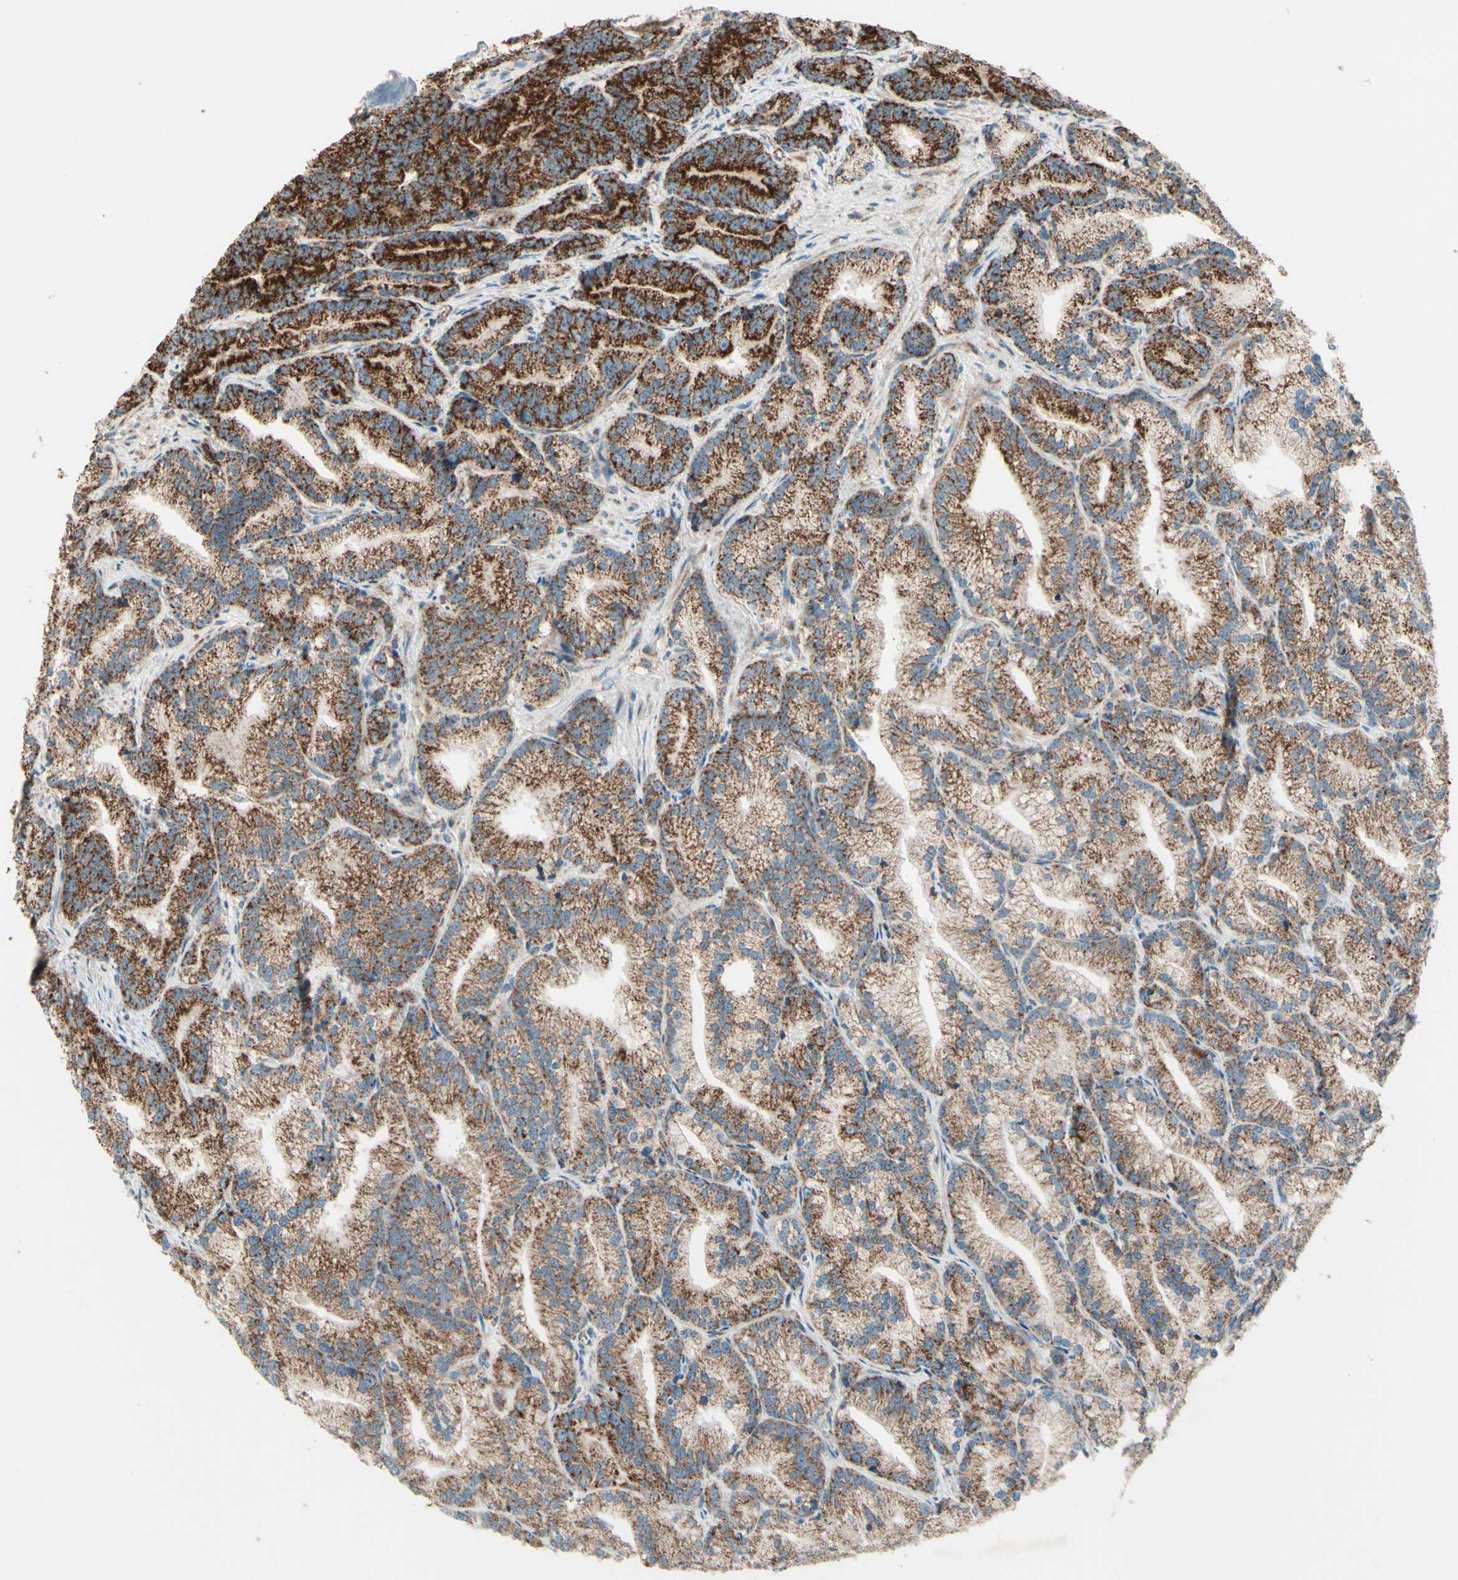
{"staining": {"intensity": "strong", "quantity": ">75%", "location": "cytoplasmic/membranous"}, "tissue": "prostate cancer", "cell_type": "Tumor cells", "image_type": "cancer", "snomed": [{"axis": "morphology", "description": "Adenocarcinoma, Low grade"}, {"axis": "topography", "description": "Prostate"}], "caption": "Tumor cells display high levels of strong cytoplasmic/membranous staining in approximately >75% of cells in prostate adenocarcinoma (low-grade). The staining is performed using DAB brown chromogen to label protein expression. The nuclei are counter-stained blue using hematoxylin.", "gene": "RHOT1", "patient": {"sex": "male", "age": 89}}